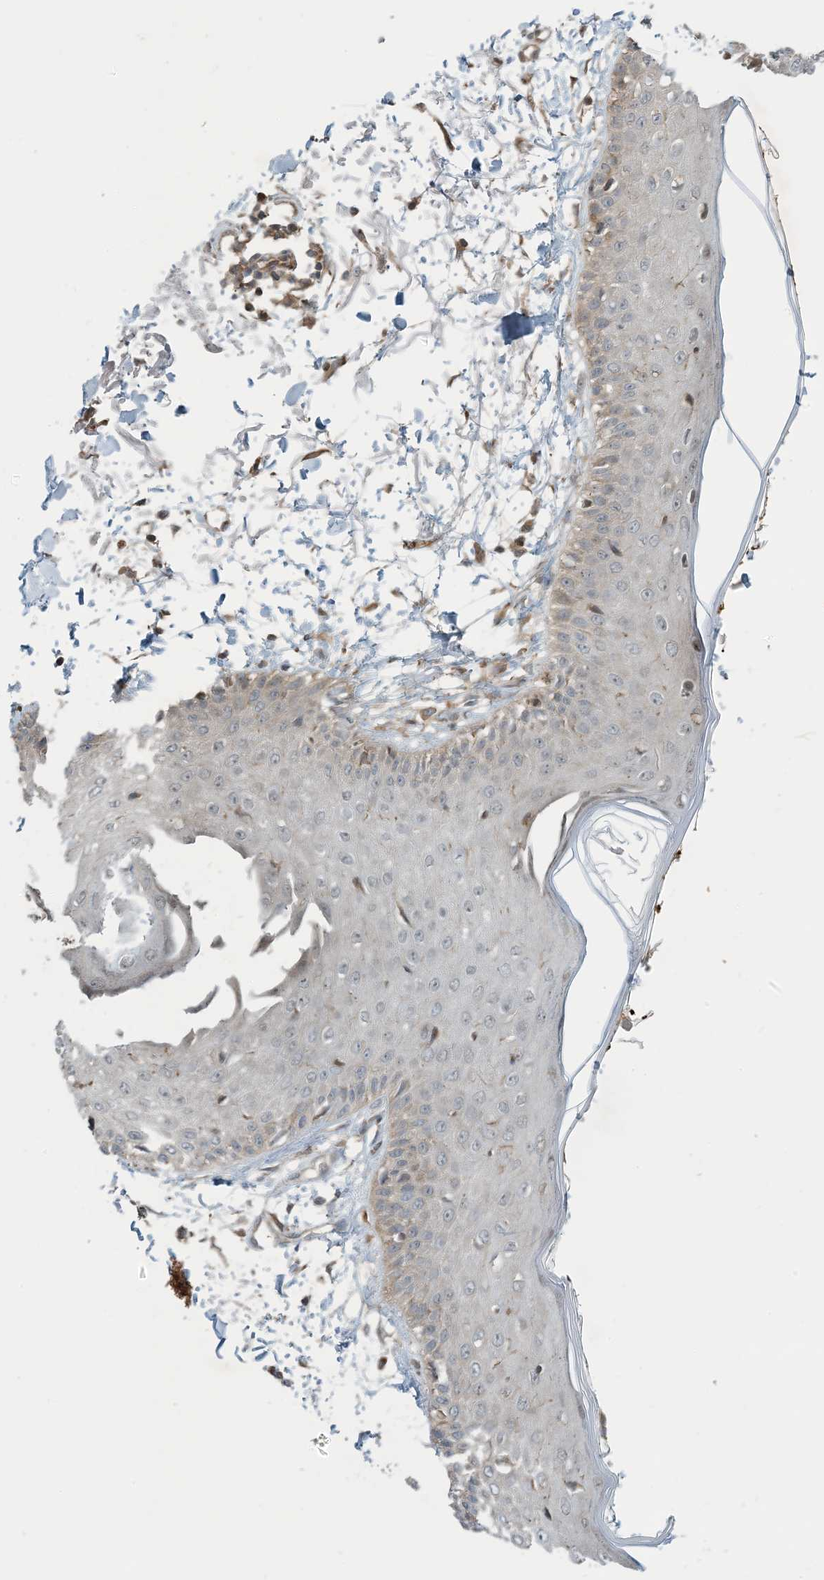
{"staining": {"intensity": "moderate", "quantity": ">75%", "location": "cytoplasmic/membranous"}, "tissue": "skin", "cell_type": "Fibroblasts", "image_type": "normal", "snomed": [{"axis": "morphology", "description": "Normal tissue, NOS"}, {"axis": "morphology", "description": "Squamous cell carcinoma, NOS"}, {"axis": "topography", "description": "Skin"}, {"axis": "topography", "description": "Peripheral nerve tissue"}], "caption": "Immunohistochemical staining of normal human skin reveals >75% levels of moderate cytoplasmic/membranous protein positivity in approximately >75% of fibroblasts.", "gene": "ZBTB3", "patient": {"sex": "male", "age": 83}}